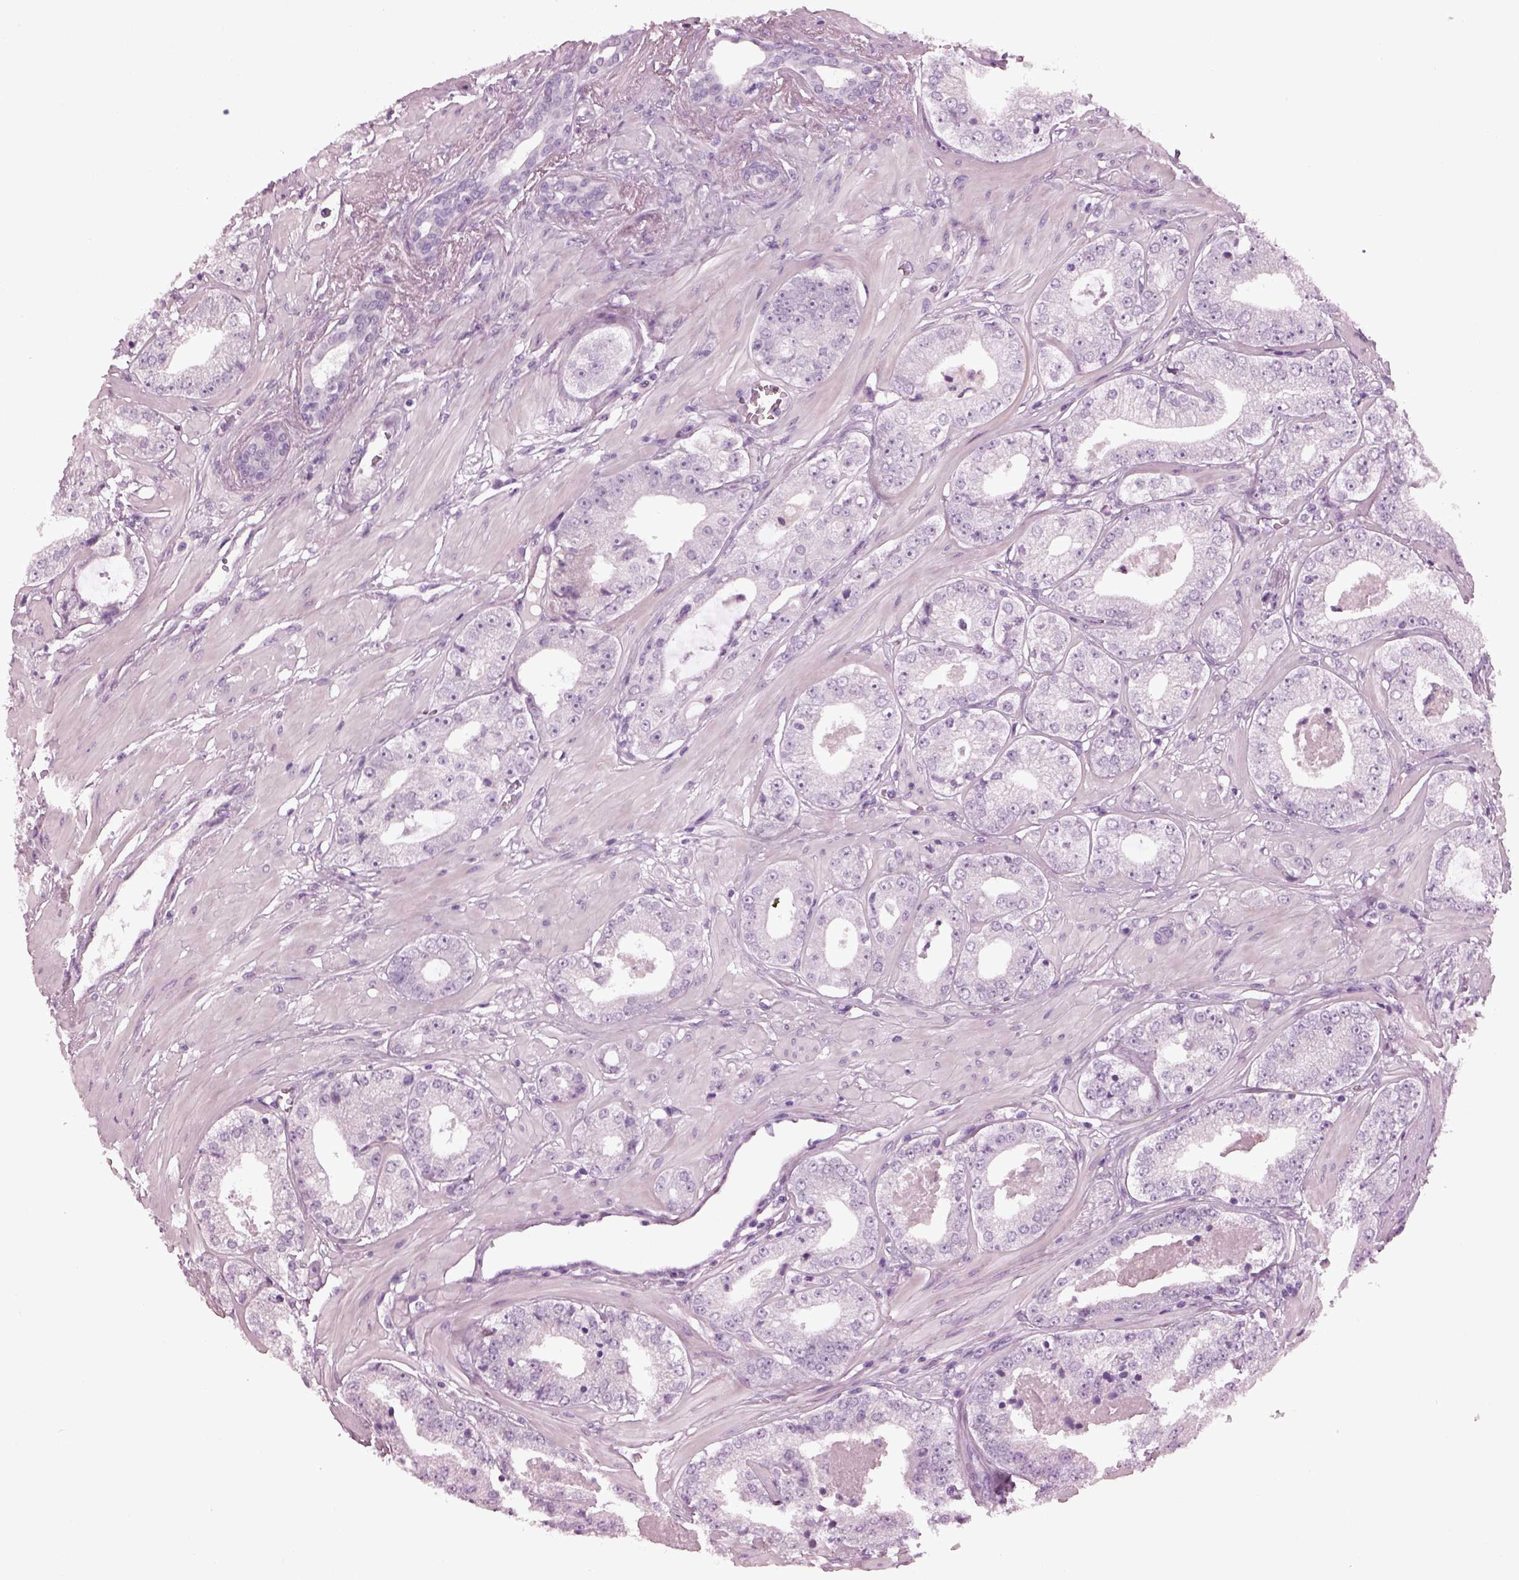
{"staining": {"intensity": "negative", "quantity": "none", "location": "none"}, "tissue": "prostate cancer", "cell_type": "Tumor cells", "image_type": "cancer", "snomed": [{"axis": "morphology", "description": "Adenocarcinoma, Low grade"}, {"axis": "topography", "description": "Prostate"}], "caption": "An immunohistochemistry image of adenocarcinoma (low-grade) (prostate) is shown. There is no staining in tumor cells of adenocarcinoma (low-grade) (prostate).", "gene": "SLC6A17", "patient": {"sex": "male", "age": 60}}